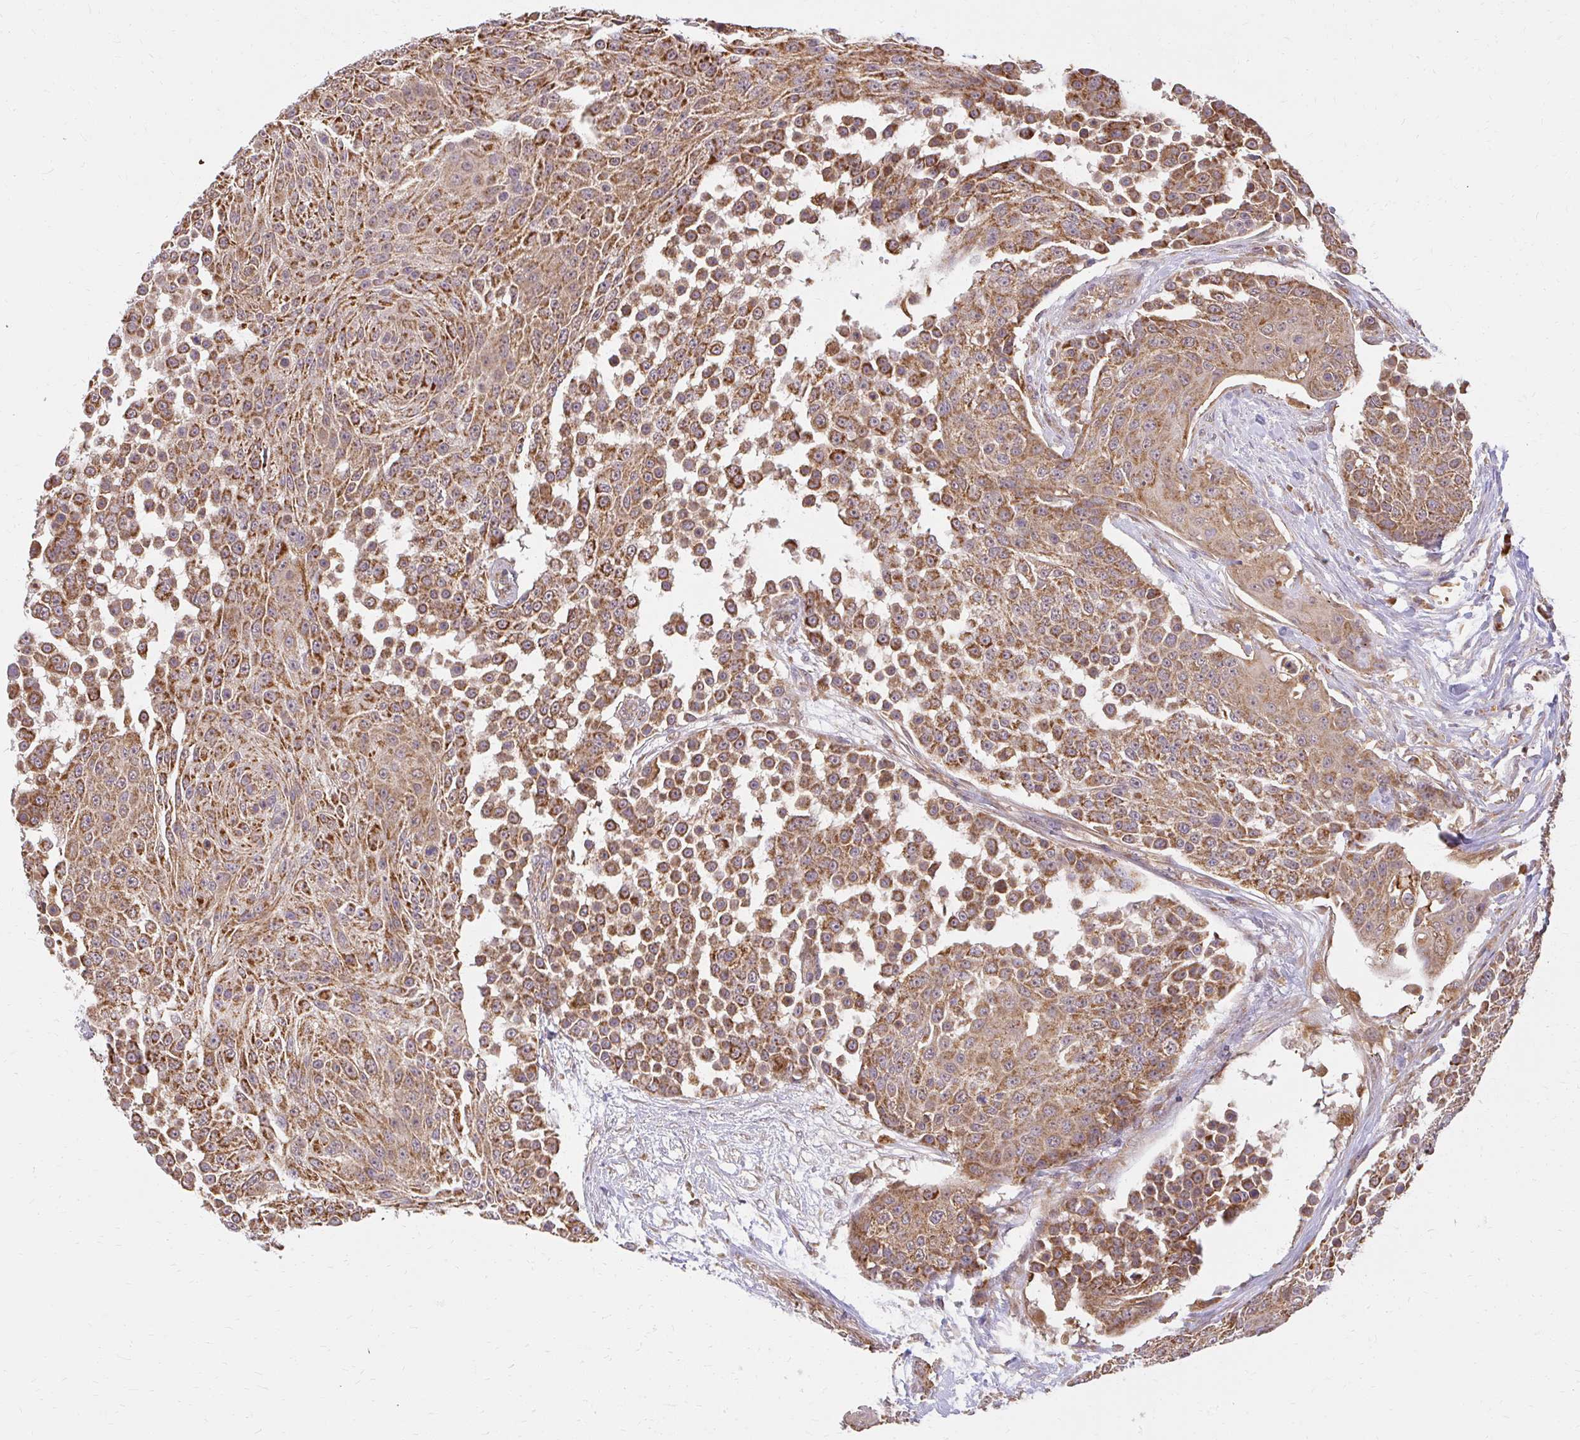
{"staining": {"intensity": "strong", "quantity": ">75%", "location": "cytoplasmic/membranous"}, "tissue": "urothelial cancer", "cell_type": "Tumor cells", "image_type": "cancer", "snomed": [{"axis": "morphology", "description": "Urothelial carcinoma, High grade"}, {"axis": "topography", "description": "Urinary bladder"}], "caption": "Human urothelial carcinoma (high-grade) stained for a protein (brown) reveals strong cytoplasmic/membranous positive positivity in approximately >75% of tumor cells.", "gene": "GNS", "patient": {"sex": "female", "age": 63}}